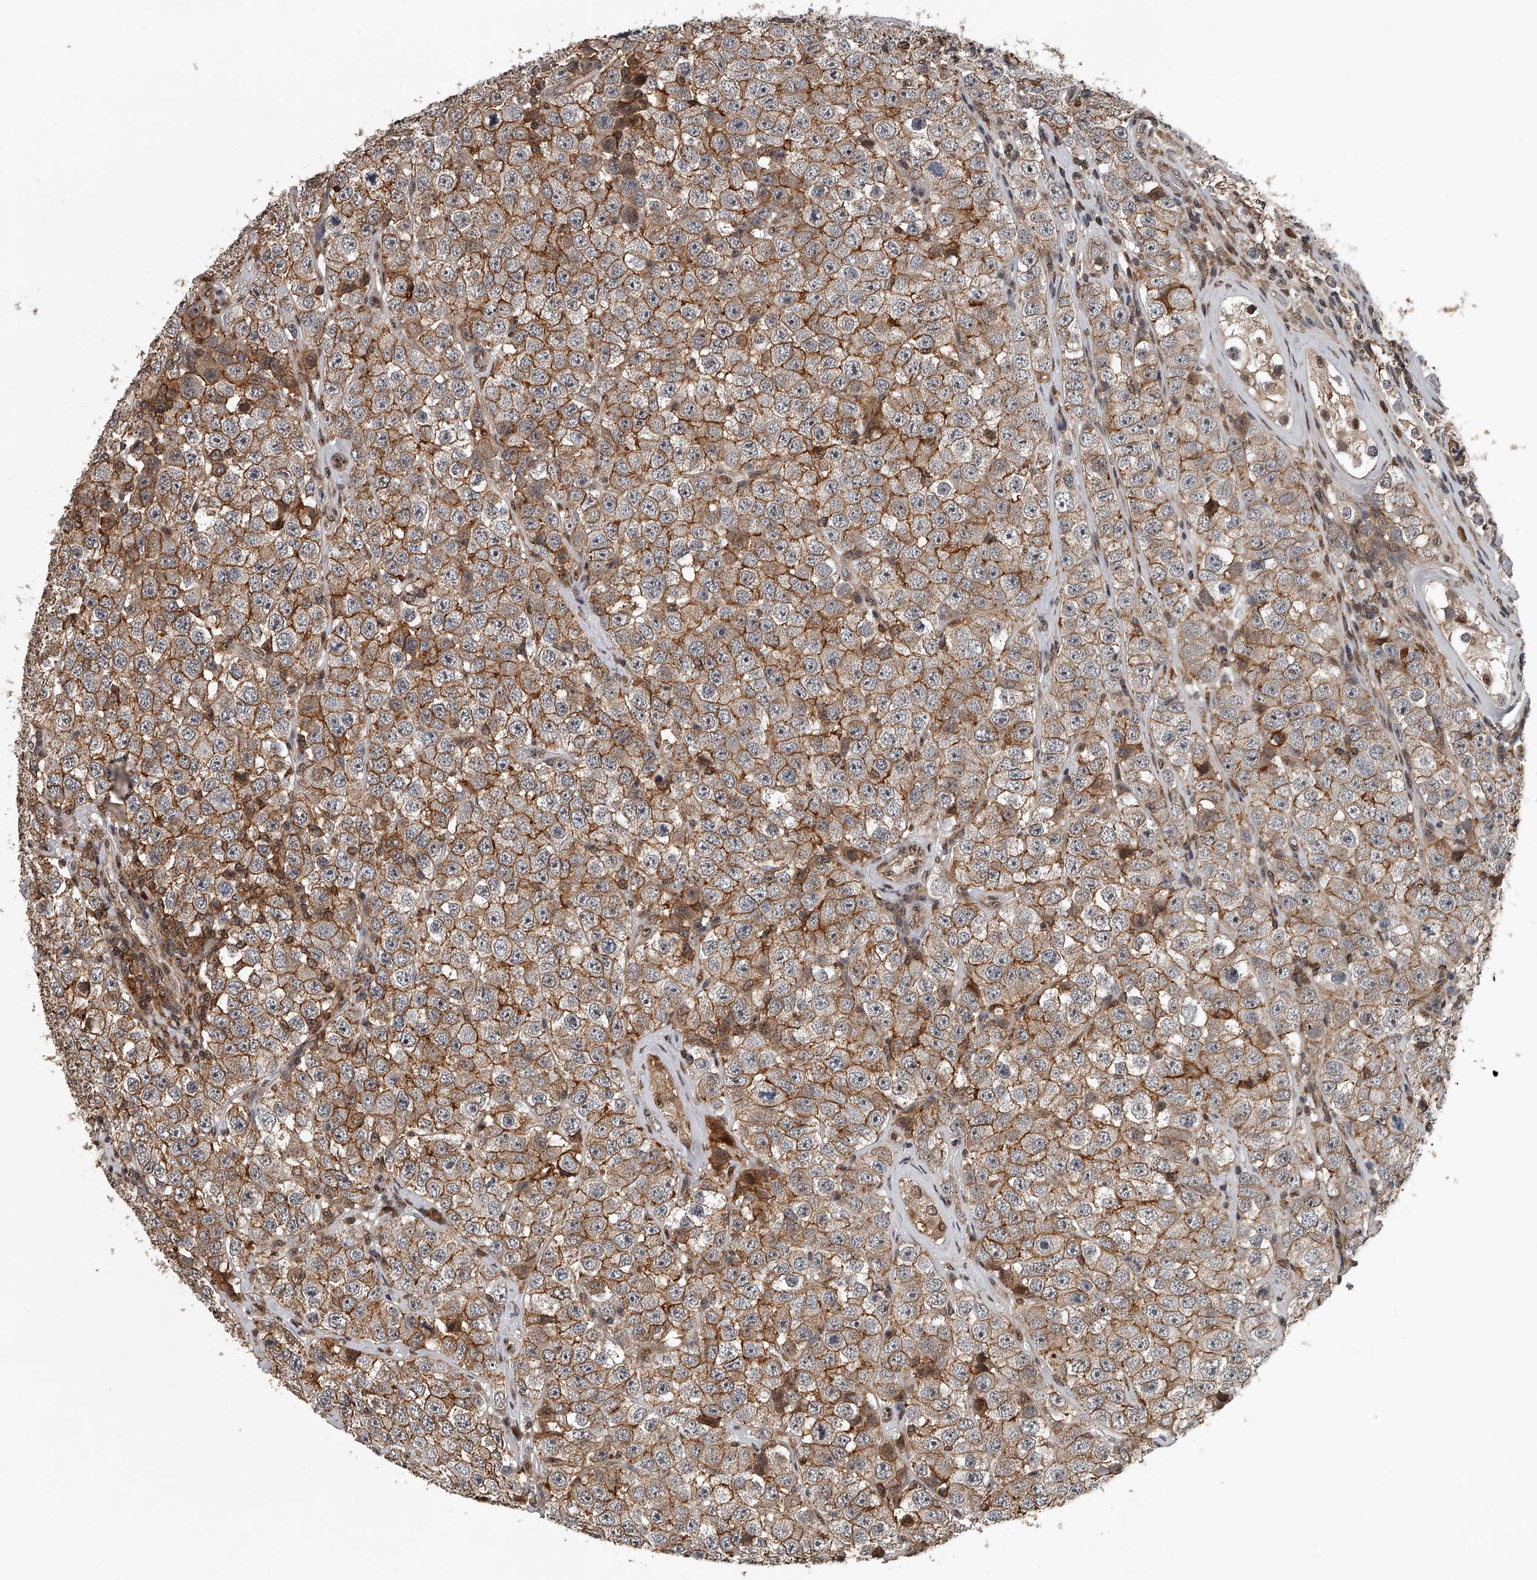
{"staining": {"intensity": "moderate", "quantity": ">75%", "location": "cytoplasmic/membranous"}, "tissue": "testis cancer", "cell_type": "Tumor cells", "image_type": "cancer", "snomed": [{"axis": "morphology", "description": "Seminoma, NOS"}, {"axis": "topography", "description": "Testis"}], "caption": "Protein expression analysis of human testis cancer reveals moderate cytoplasmic/membranous expression in about >75% of tumor cells.", "gene": "PLEKHG1", "patient": {"sex": "male", "age": 28}}